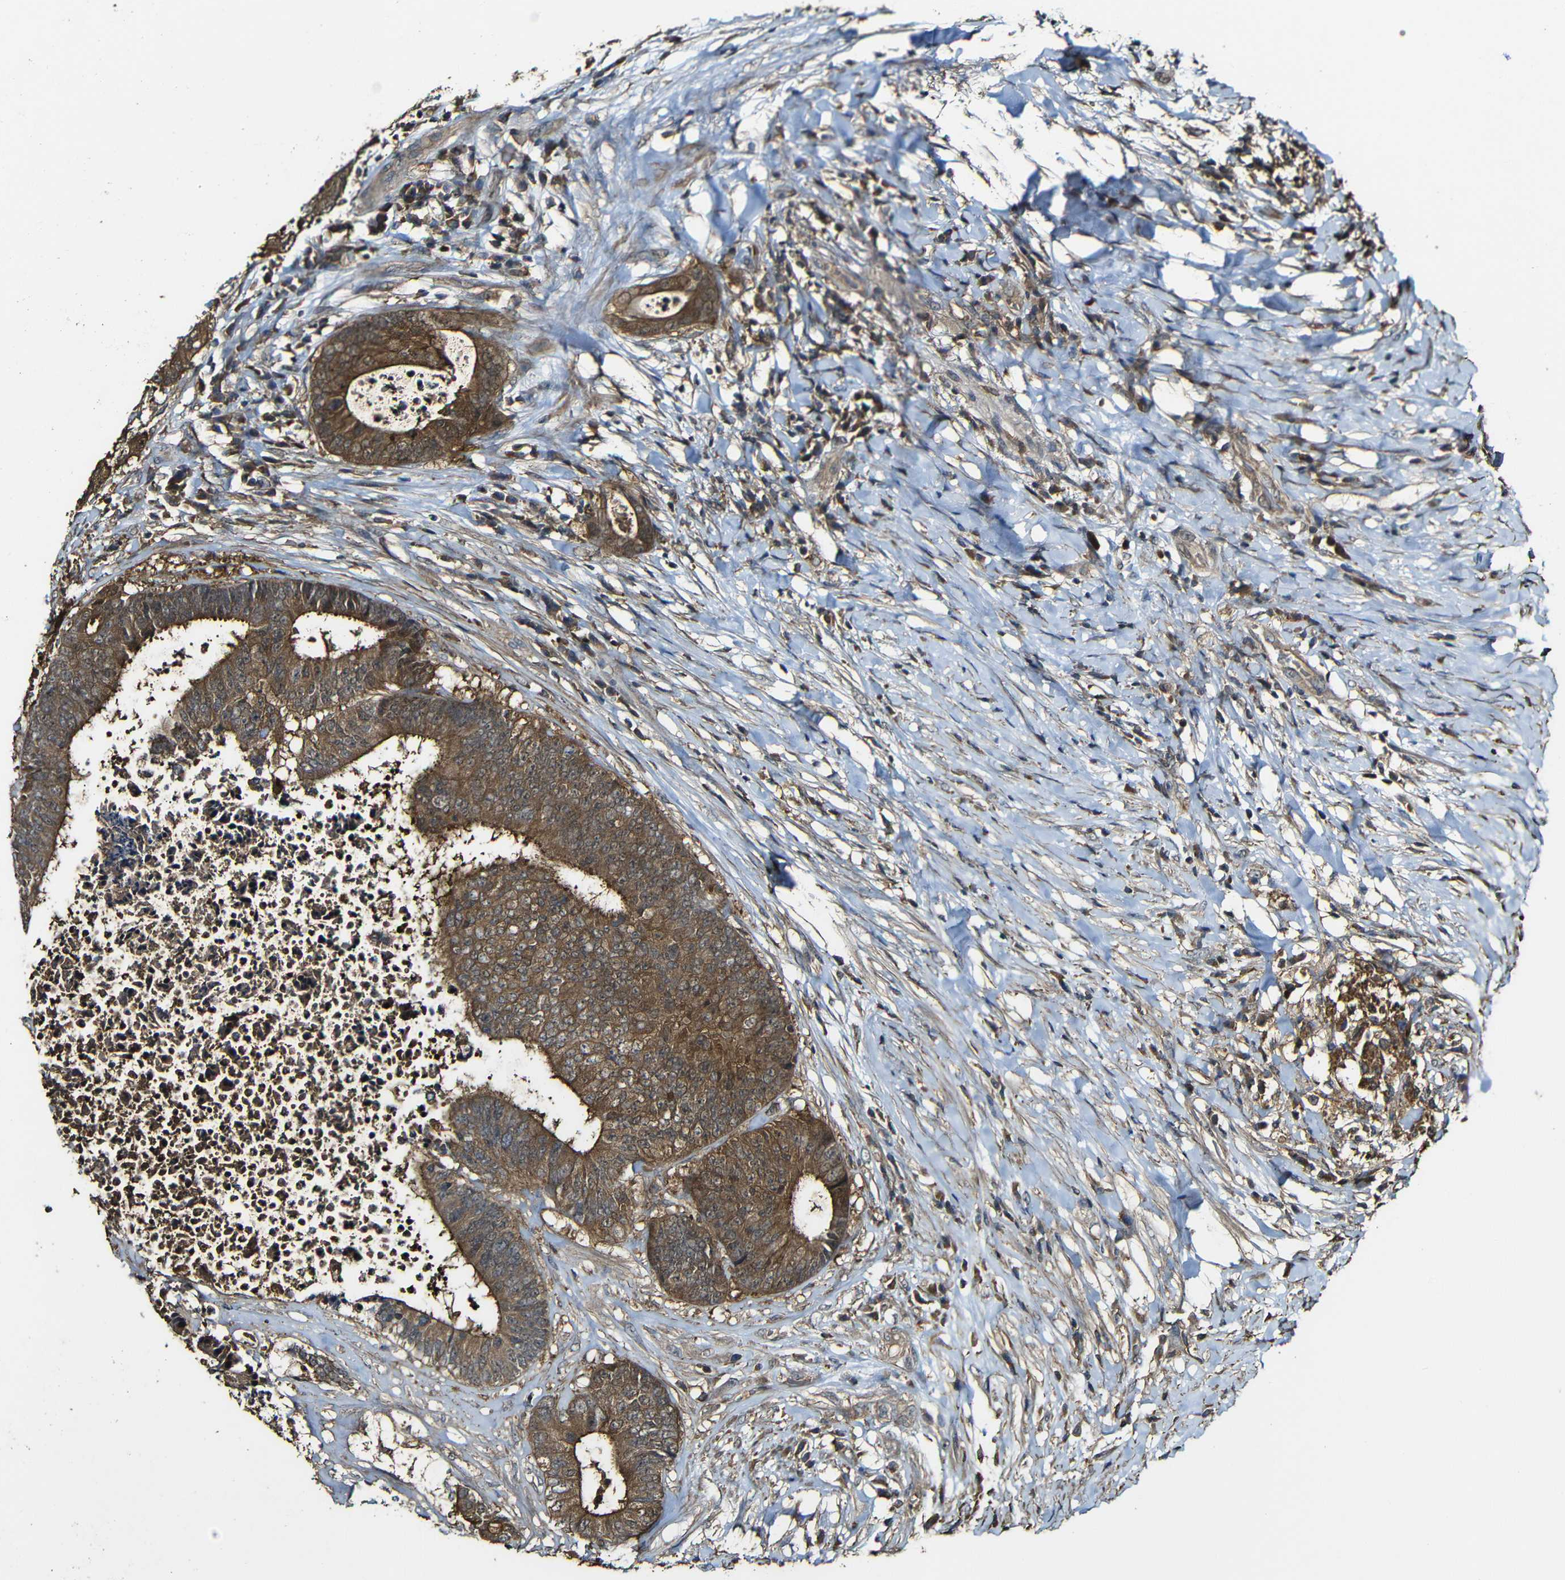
{"staining": {"intensity": "strong", "quantity": ">75%", "location": "cytoplasmic/membranous"}, "tissue": "colorectal cancer", "cell_type": "Tumor cells", "image_type": "cancer", "snomed": [{"axis": "morphology", "description": "Adenocarcinoma, NOS"}, {"axis": "topography", "description": "Rectum"}], "caption": "Colorectal cancer (adenocarcinoma) was stained to show a protein in brown. There is high levels of strong cytoplasmic/membranous positivity in approximately >75% of tumor cells.", "gene": "CASP8", "patient": {"sex": "male", "age": 72}}